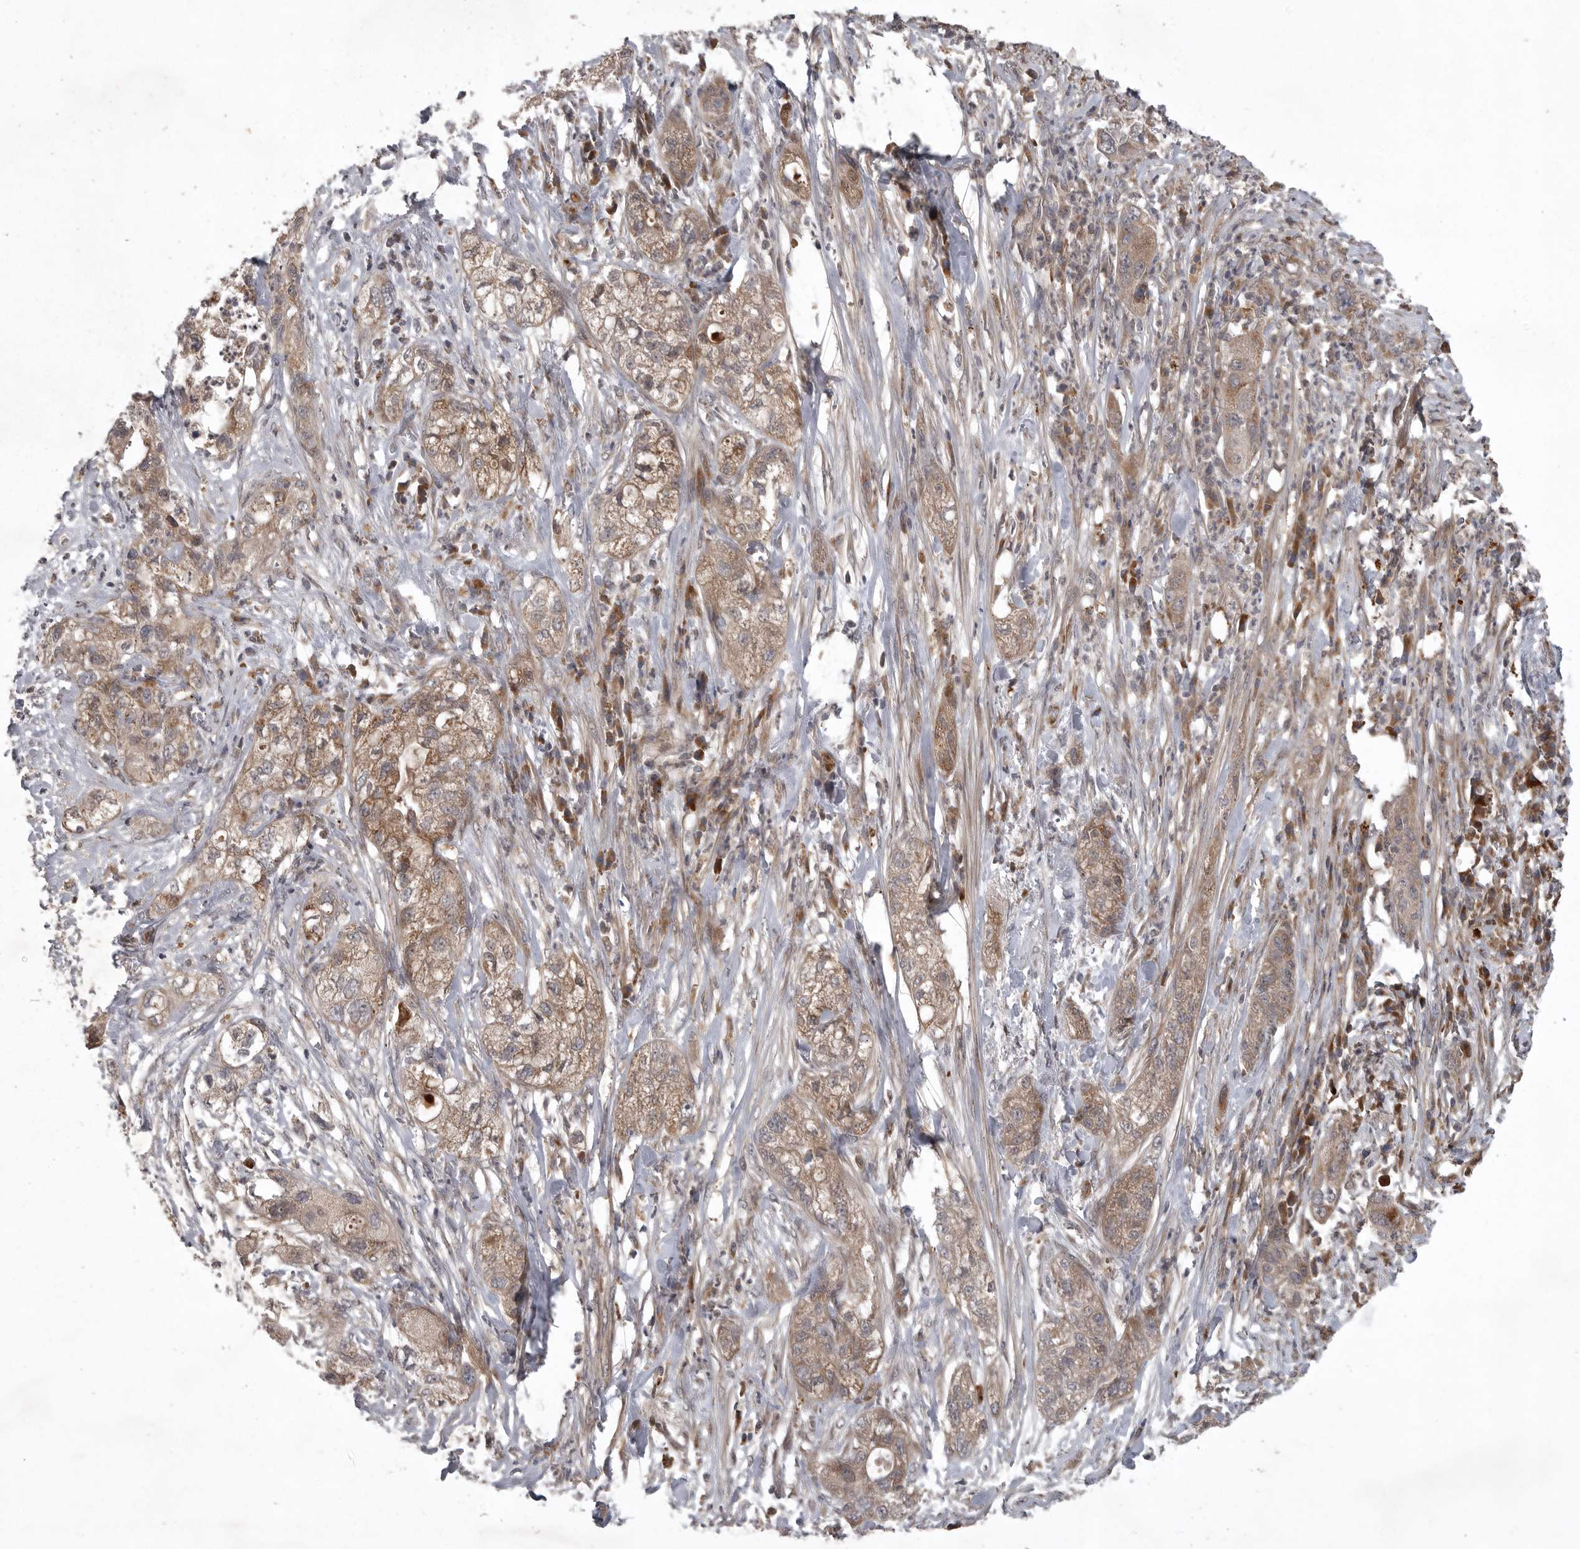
{"staining": {"intensity": "moderate", "quantity": ">75%", "location": "cytoplasmic/membranous"}, "tissue": "pancreatic cancer", "cell_type": "Tumor cells", "image_type": "cancer", "snomed": [{"axis": "morphology", "description": "Adenocarcinoma, NOS"}, {"axis": "topography", "description": "Pancreas"}], "caption": "Immunohistochemistry image of neoplastic tissue: human adenocarcinoma (pancreatic) stained using immunohistochemistry (IHC) exhibits medium levels of moderate protein expression localized specifically in the cytoplasmic/membranous of tumor cells, appearing as a cytoplasmic/membranous brown color.", "gene": "GPR31", "patient": {"sex": "female", "age": 78}}